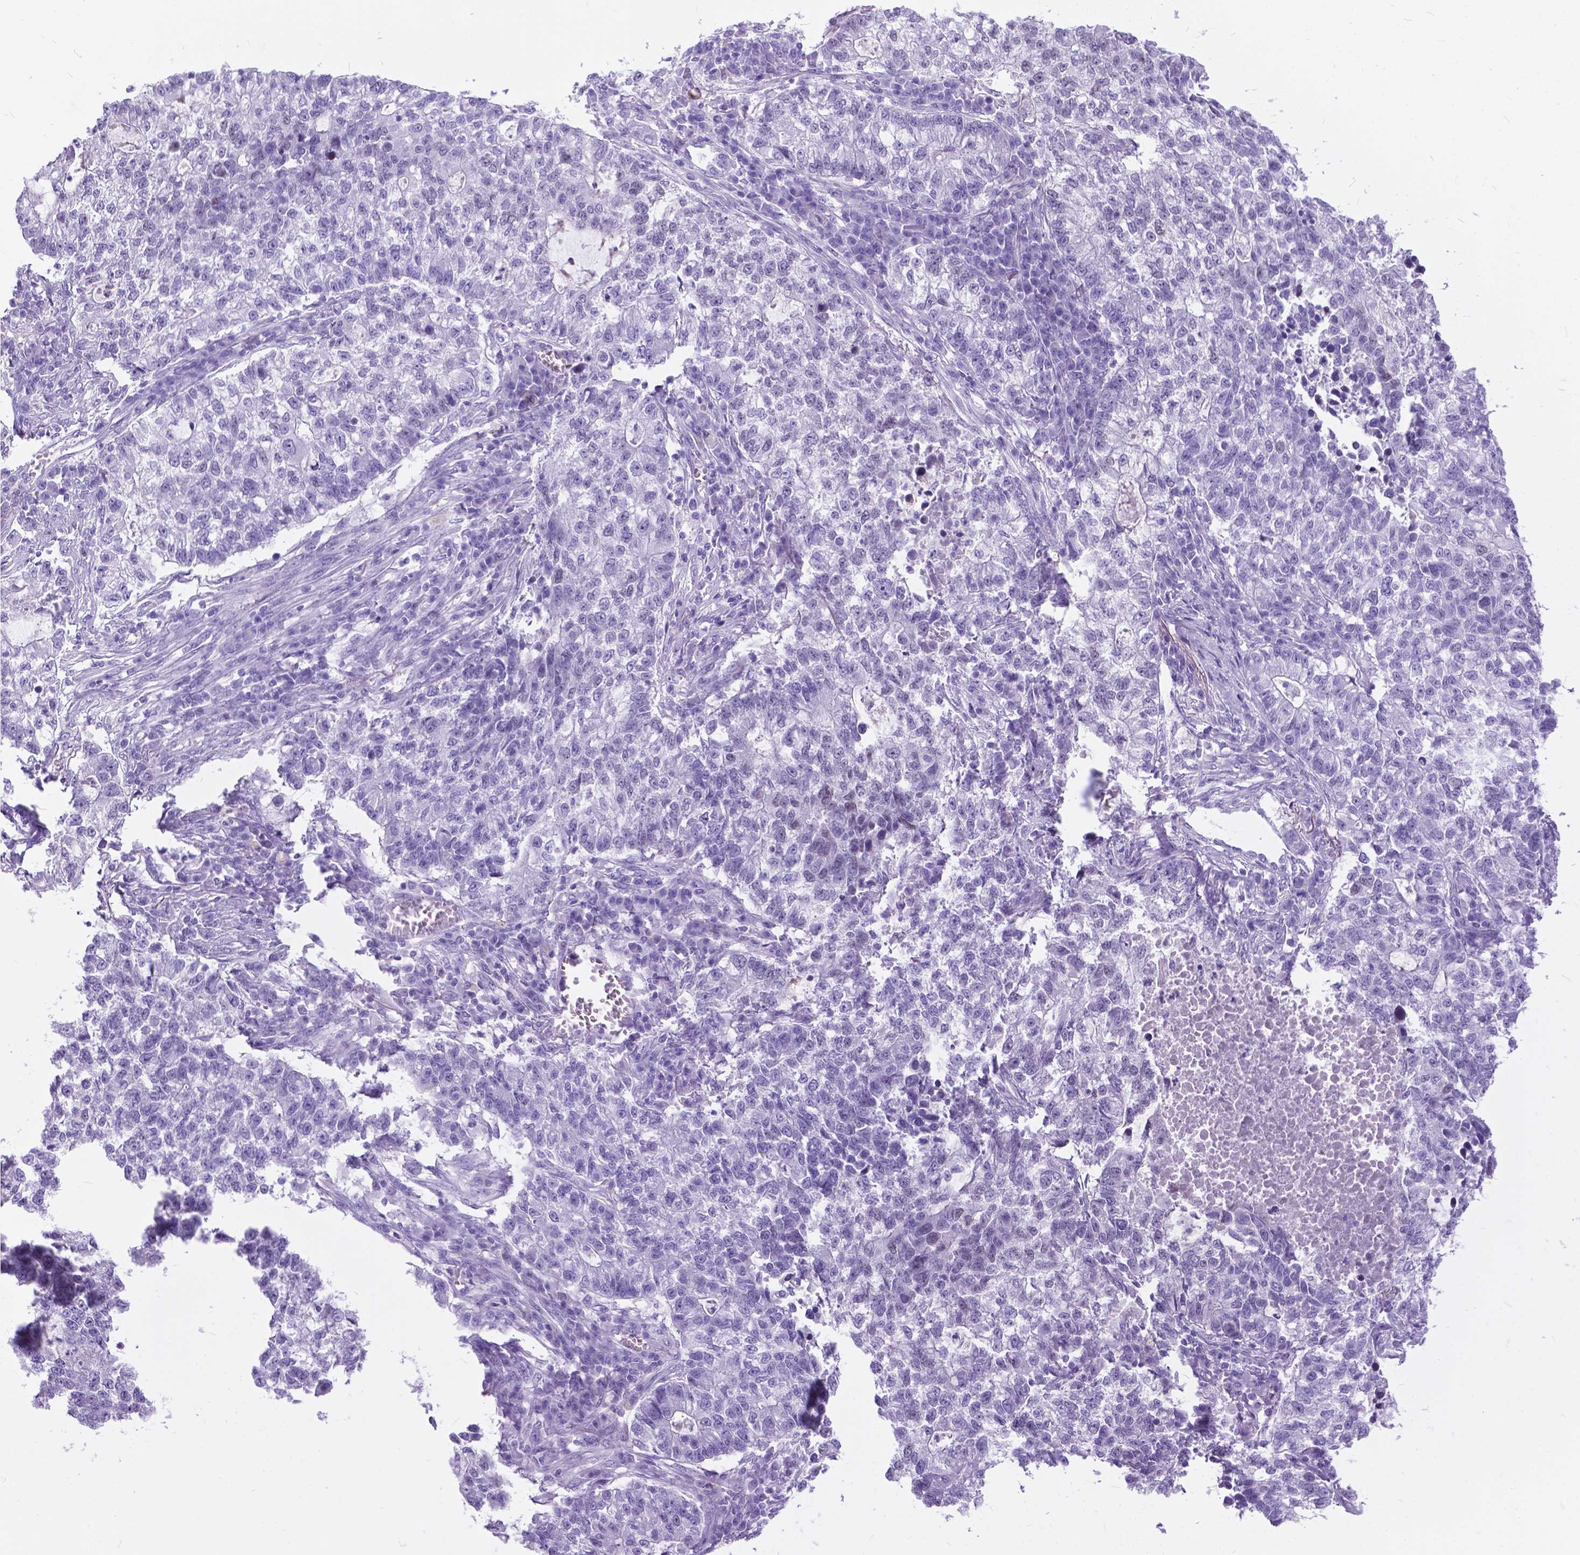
{"staining": {"intensity": "negative", "quantity": "none", "location": "none"}, "tissue": "lung cancer", "cell_type": "Tumor cells", "image_type": "cancer", "snomed": [{"axis": "morphology", "description": "Adenocarcinoma, NOS"}, {"axis": "topography", "description": "Lung"}], "caption": "Tumor cells are negative for protein expression in human lung adenocarcinoma. (DAB (3,3'-diaminobenzidine) immunohistochemistry visualized using brightfield microscopy, high magnification).", "gene": "BSND", "patient": {"sex": "male", "age": 57}}